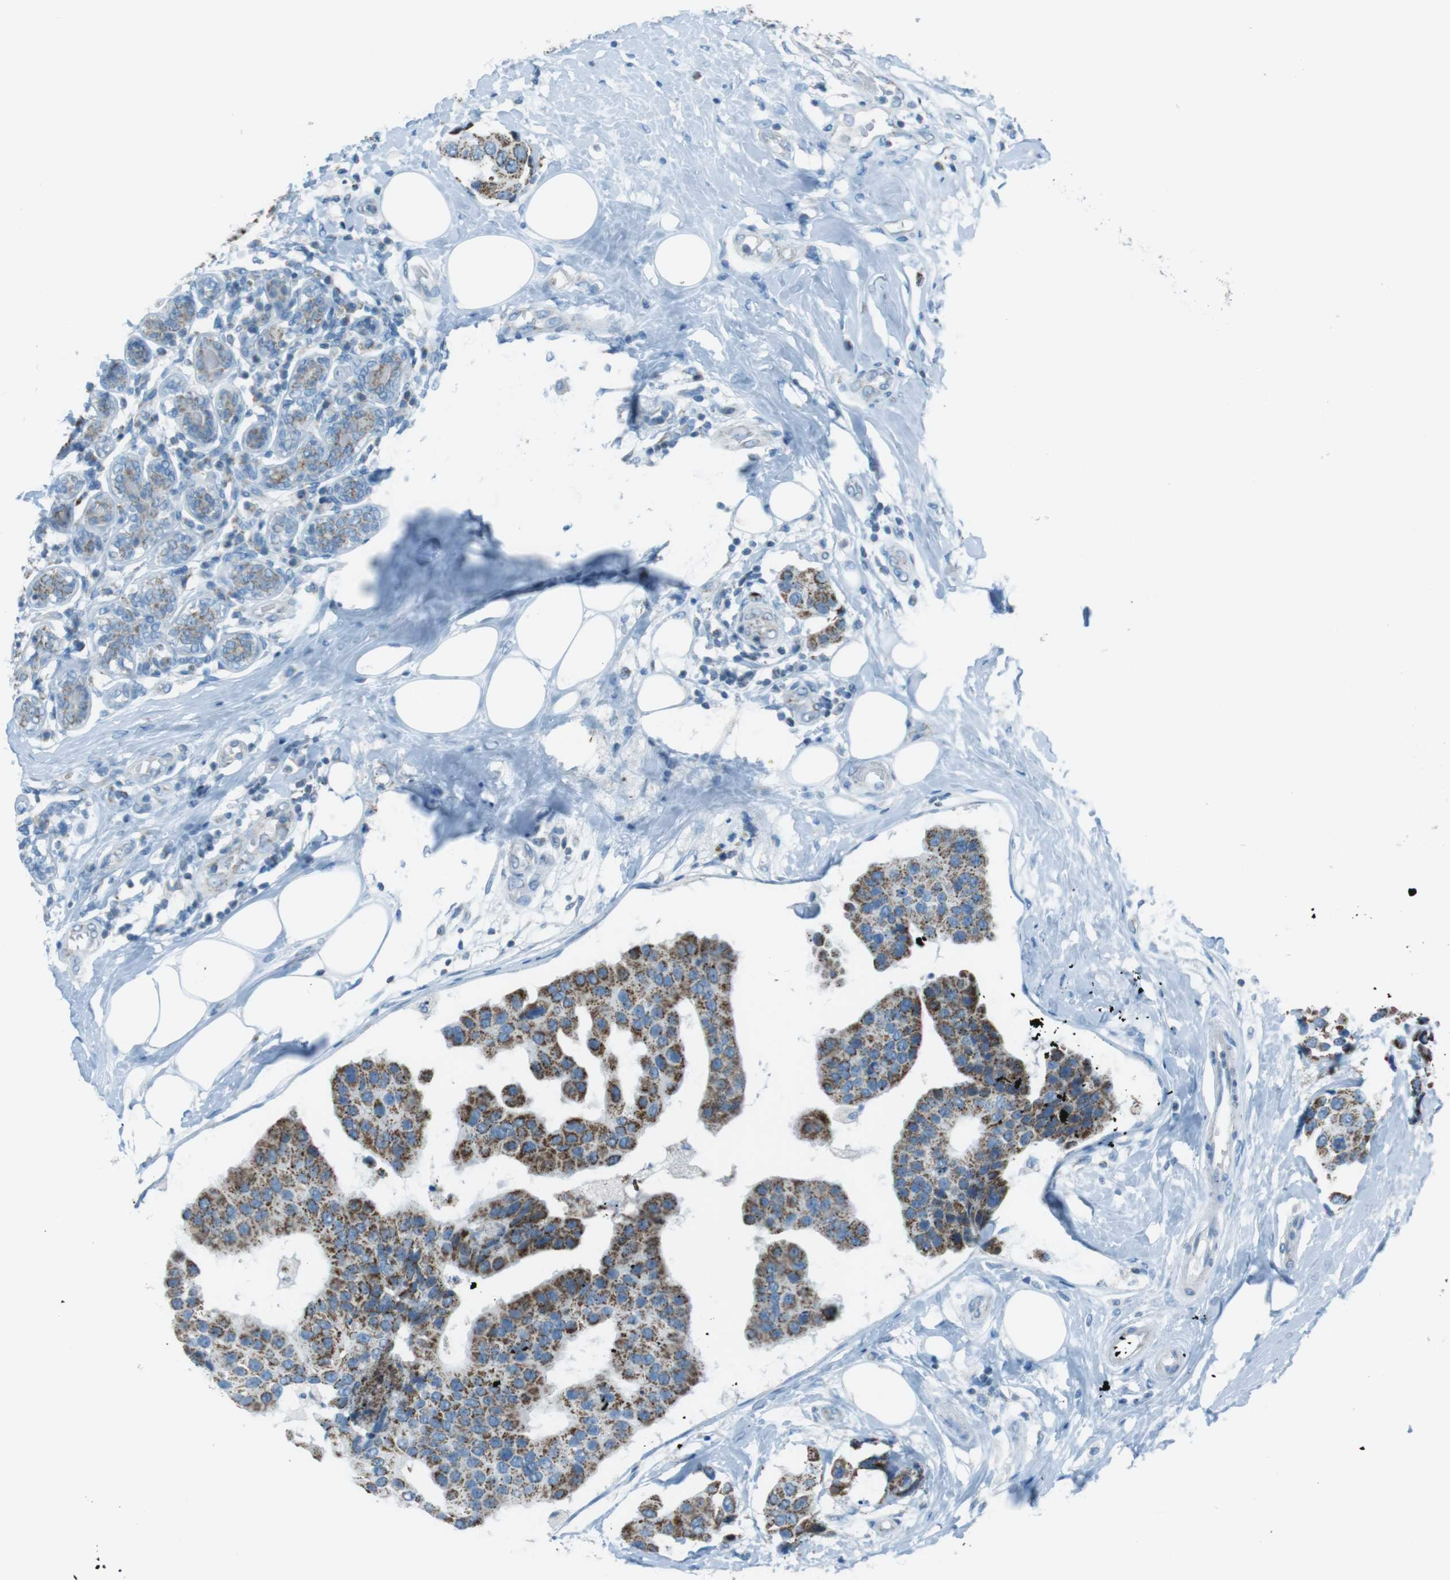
{"staining": {"intensity": "moderate", "quantity": ">75%", "location": "cytoplasmic/membranous"}, "tissue": "breast cancer", "cell_type": "Tumor cells", "image_type": "cancer", "snomed": [{"axis": "morphology", "description": "Normal tissue, NOS"}, {"axis": "morphology", "description": "Duct carcinoma"}, {"axis": "topography", "description": "Breast"}], "caption": "An image of human breast cancer (intraductal carcinoma) stained for a protein displays moderate cytoplasmic/membranous brown staining in tumor cells. The staining was performed using DAB to visualize the protein expression in brown, while the nuclei were stained in blue with hematoxylin (Magnification: 20x).", "gene": "DNAJA3", "patient": {"sex": "female", "age": 39}}